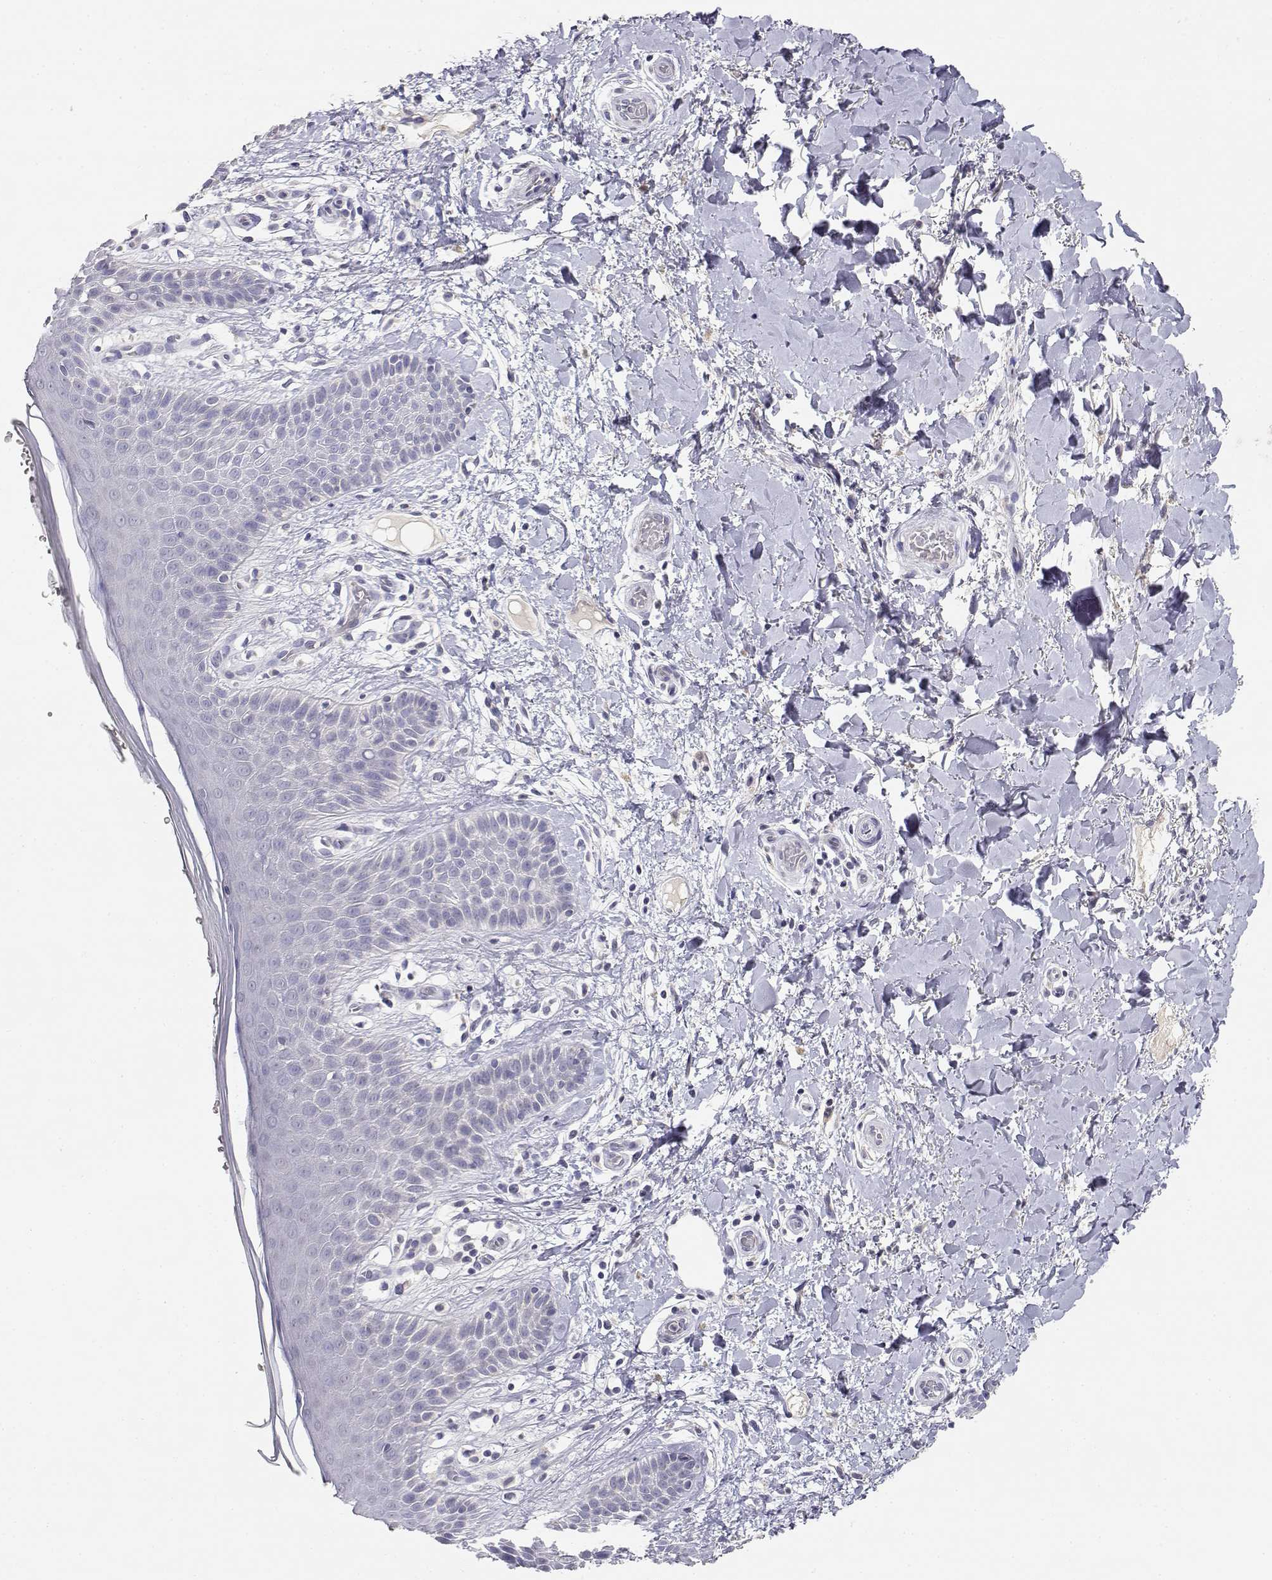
{"staining": {"intensity": "negative", "quantity": "none", "location": "none"}, "tissue": "skin", "cell_type": "Epidermal cells", "image_type": "normal", "snomed": [{"axis": "morphology", "description": "Normal tissue, NOS"}, {"axis": "topography", "description": "Anal"}], "caption": "Immunohistochemistry (IHC) photomicrograph of unremarkable skin: human skin stained with DAB (3,3'-diaminobenzidine) displays no significant protein staining in epidermal cells. (DAB (3,3'-diaminobenzidine) immunohistochemistry, high magnification).", "gene": "ADA", "patient": {"sex": "male", "age": 36}}